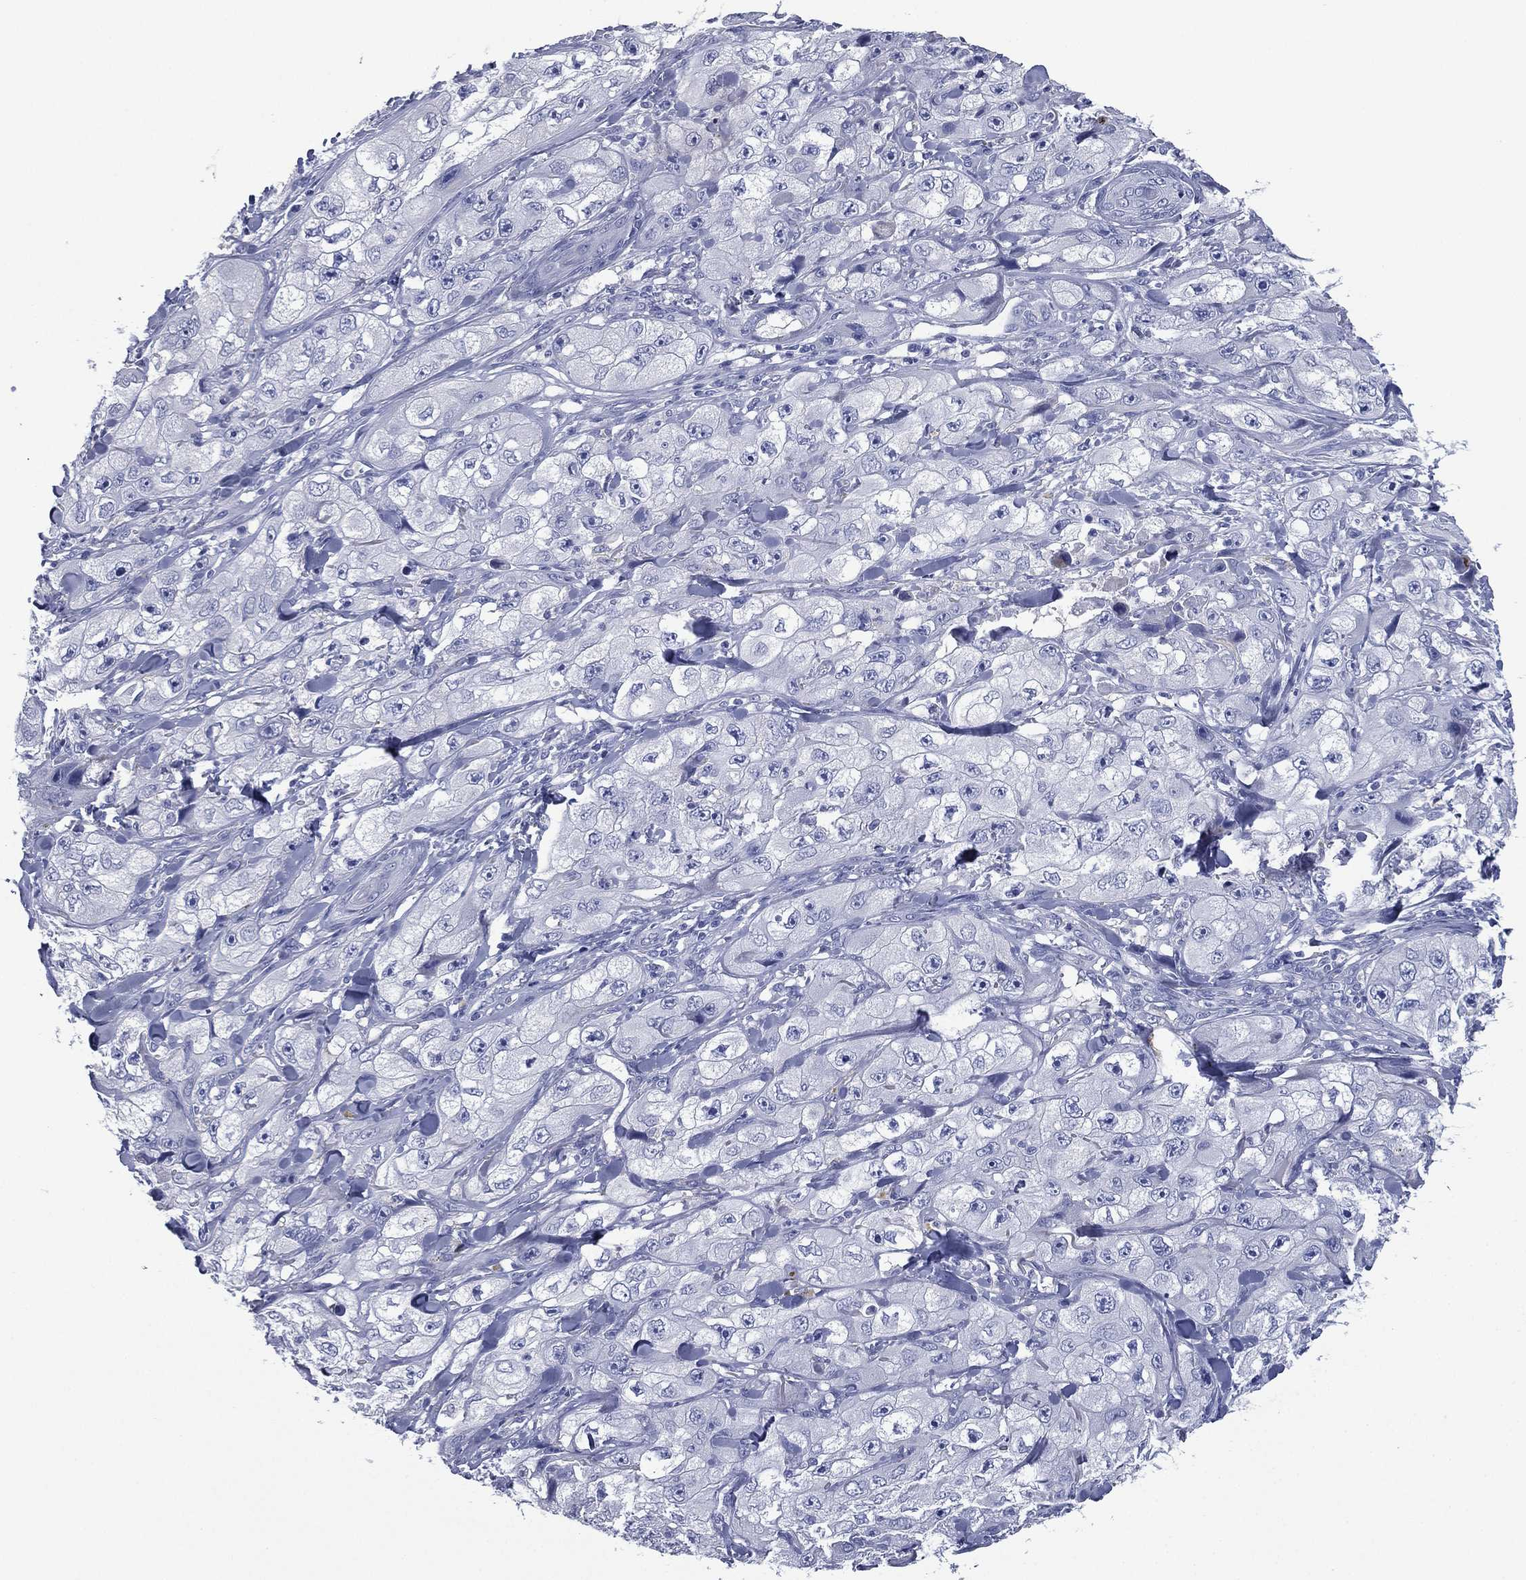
{"staining": {"intensity": "negative", "quantity": "none", "location": "none"}, "tissue": "skin cancer", "cell_type": "Tumor cells", "image_type": "cancer", "snomed": [{"axis": "morphology", "description": "Squamous cell carcinoma, NOS"}, {"axis": "topography", "description": "Skin"}, {"axis": "topography", "description": "Subcutis"}], "caption": "Immunohistochemical staining of human skin squamous cell carcinoma displays no significant staining in tumor cells.", "gene": "FCER2", "patient": {"sex": "male", "age": 73}}